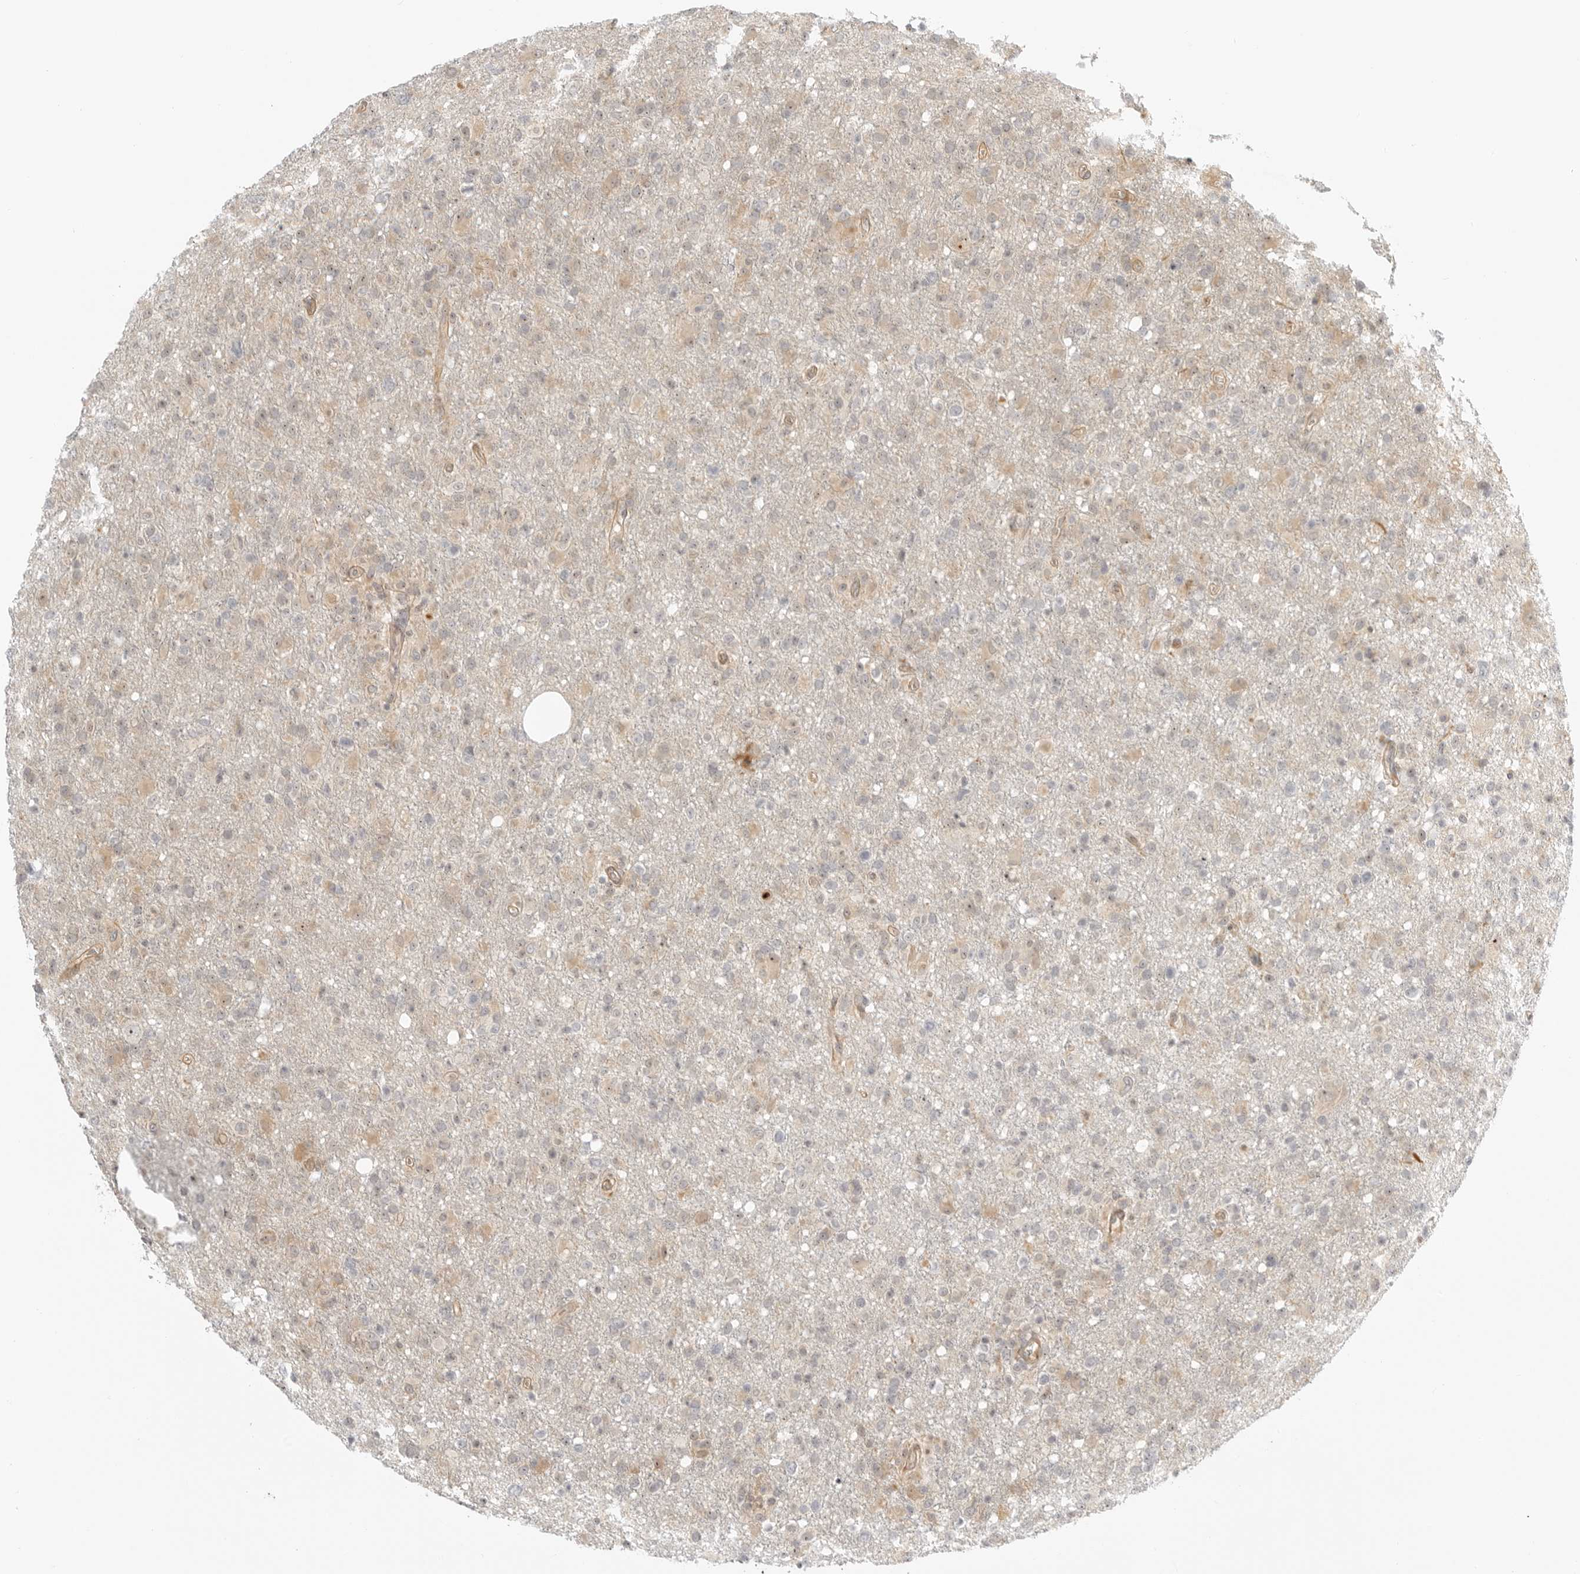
{"staining": {"intensity": "weak", "quantity": "25%-75%", "location": "nuclear"}, "tissue": "glioma", "cell_type": "Tumor cells", "image_type": "cancer", "snomed": [{"axis": "morphology", "description": "Glioma, malignant, High grade"}, {"axis": "topography", "description": "Brain"}], "caption": "Tumor cells reveal low levels of weak nuclear staining in approximately 25%-75% of cells in malignant glioma (high-grade). Nuclei are stained in blue.", "gene": "DSCC1", "patient": {"sex": "female", "age": 57}}